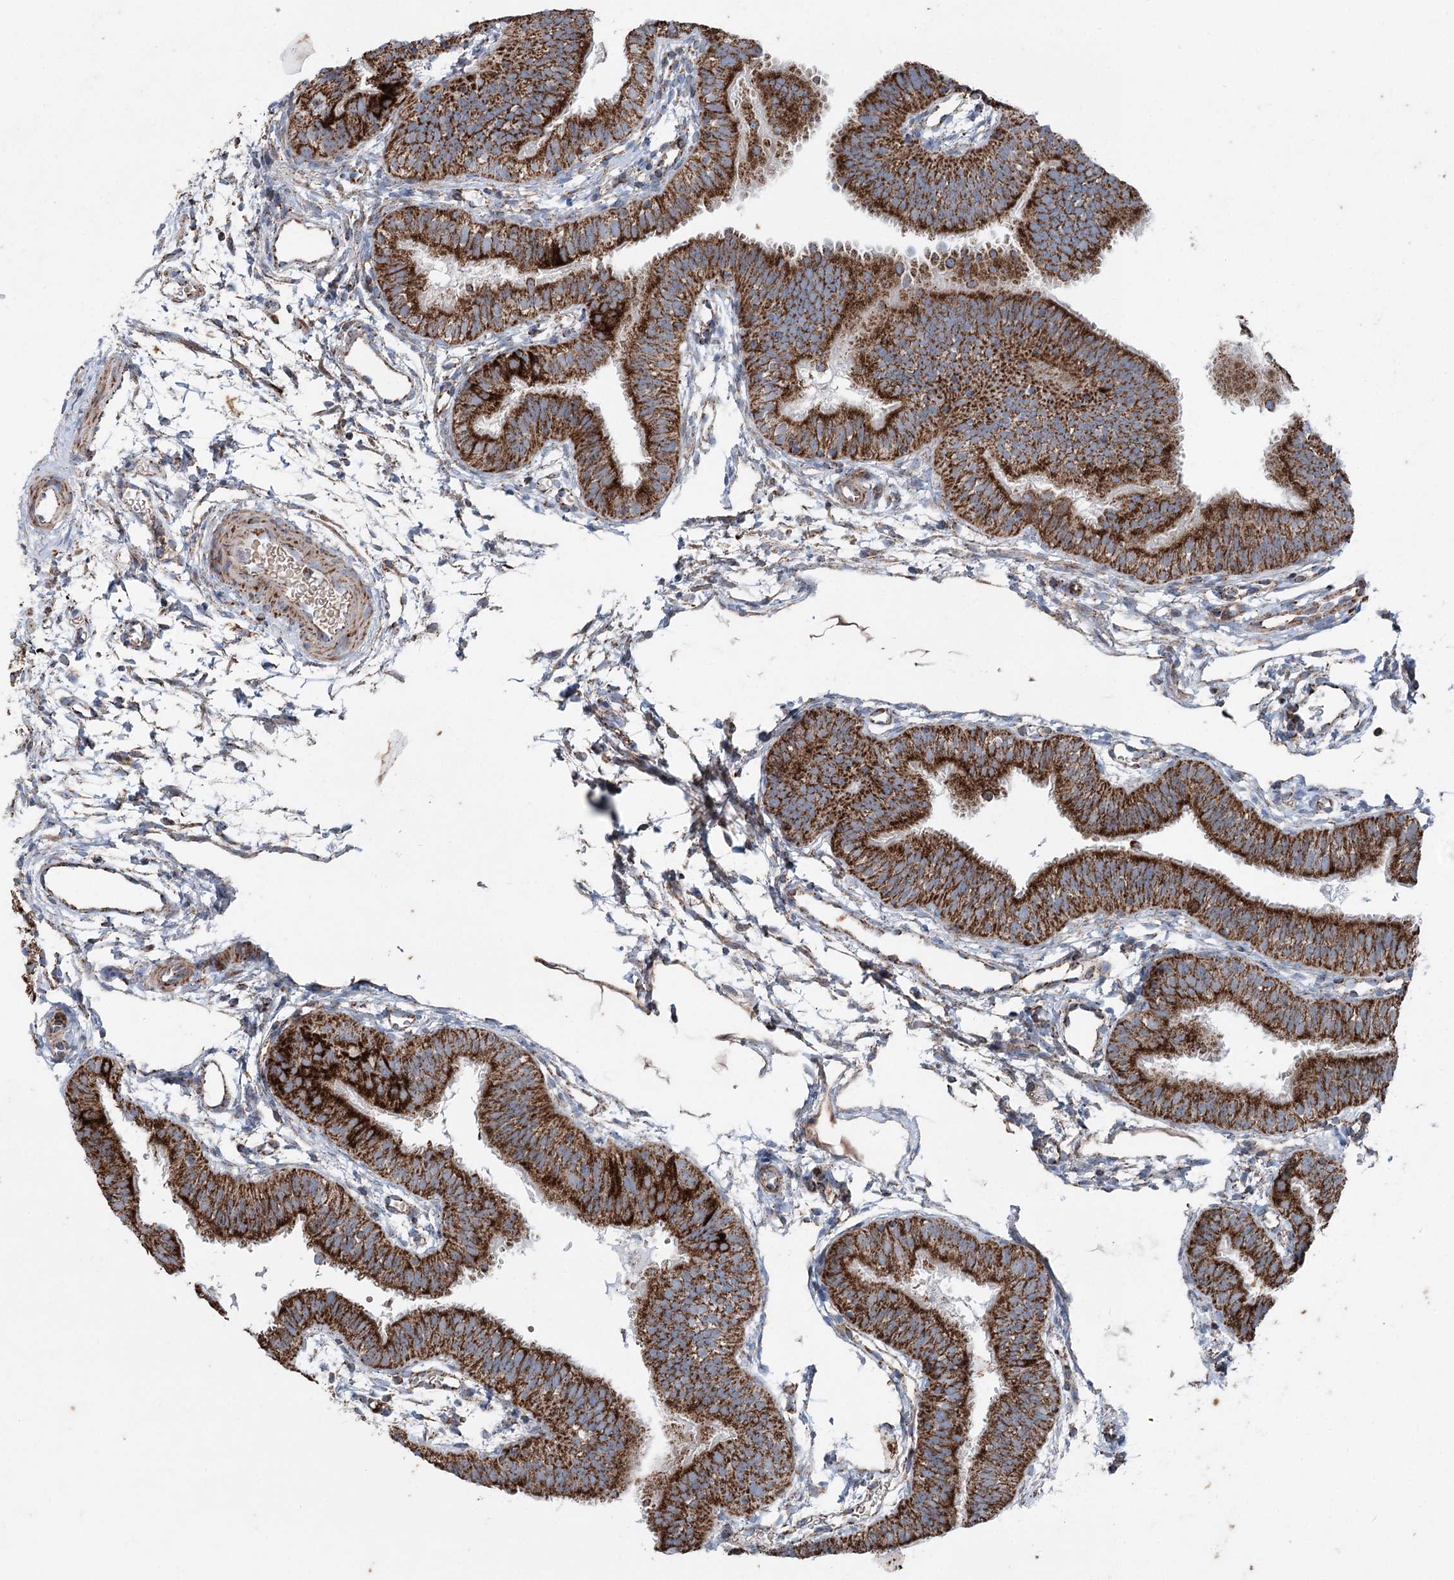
{"staining": {"intensity": "strong", "quantity": ">75%", "location": "cytoplasmic/membranous"}, "tissue": "fallopian tube", "cell_type": "Glandular cells", "image_type": "normal", "snomed": [{"axis": "morphology", "description": "Normal tissue, NOS"}, {"axis": "topography", "description": "Fallopian tube"}], "caption": "A high amount of strong cytoplasmic/membranous staining is identified in approximately >75% of glandular cells in unremarkable fallopian tube. The staining was performed using DAB (3,3'-diaminobenzidine), with brown indicating positive protein expression. Nuclei are stained blue with hematoxylin.", "gene": "UCN3", "patient": {"sex": "female", "age": 35}}